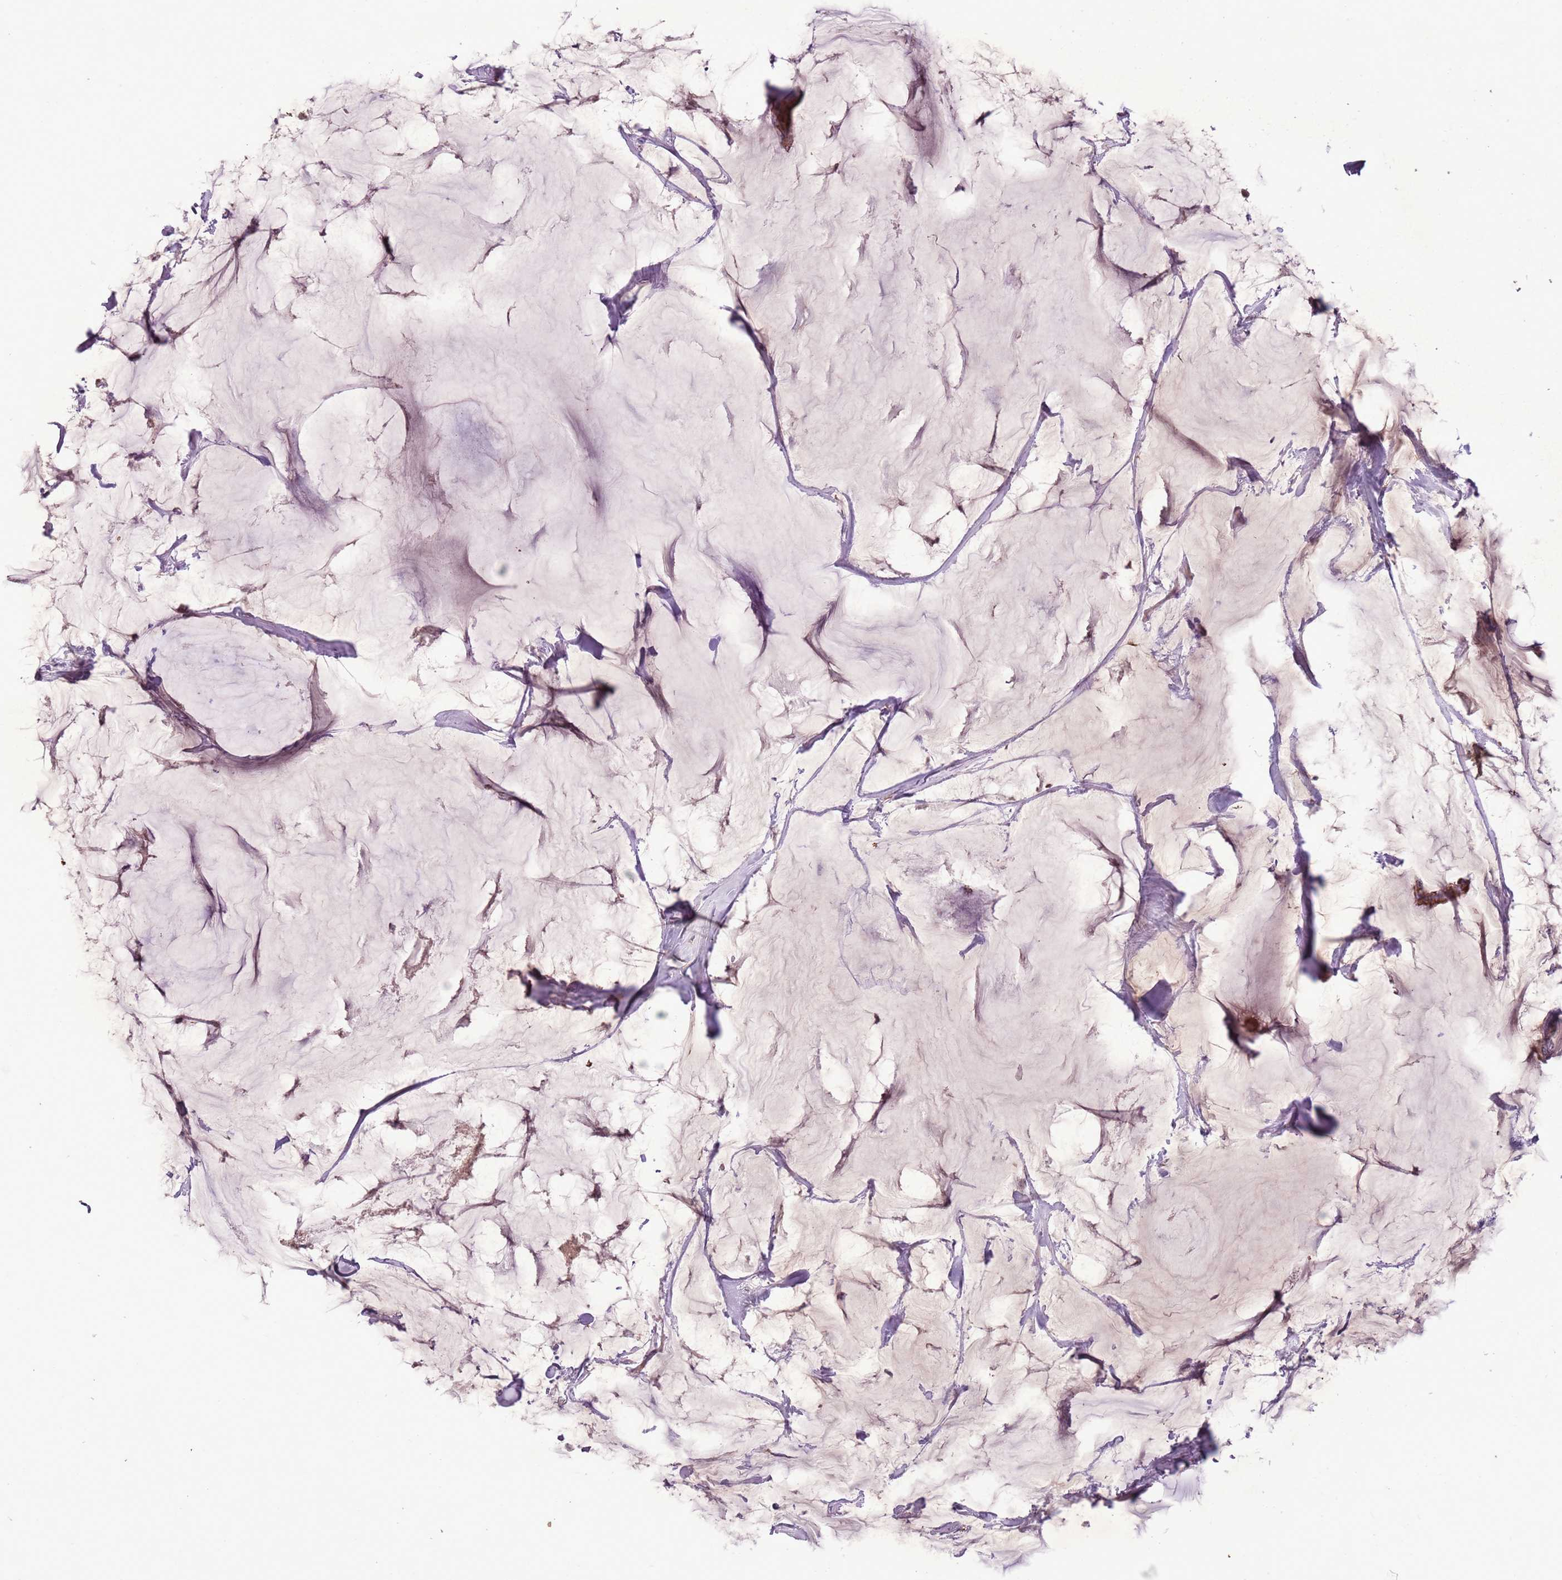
{"staining": {"intensity": "moderate", "quantity": ">75%", "location": "cytoplasmic/membranous"}, "tissue": "breast cancer", "cell_type": "Tumor cells", "image_type": "cancer", "snomed": [{"axis": "morphology", "description": "Duct carcinoma"}, {"axis": "topography", "description": "Breast"}], "caption": "Human invasive ductal carcinoma (breast) stained for a protein (brown) displays moderate cytoplasmic/membranous positive staining in approximately >75% of tumor cells.", "gene": "ANKRD24", "patient": {"sex": "female", "age": 93}}